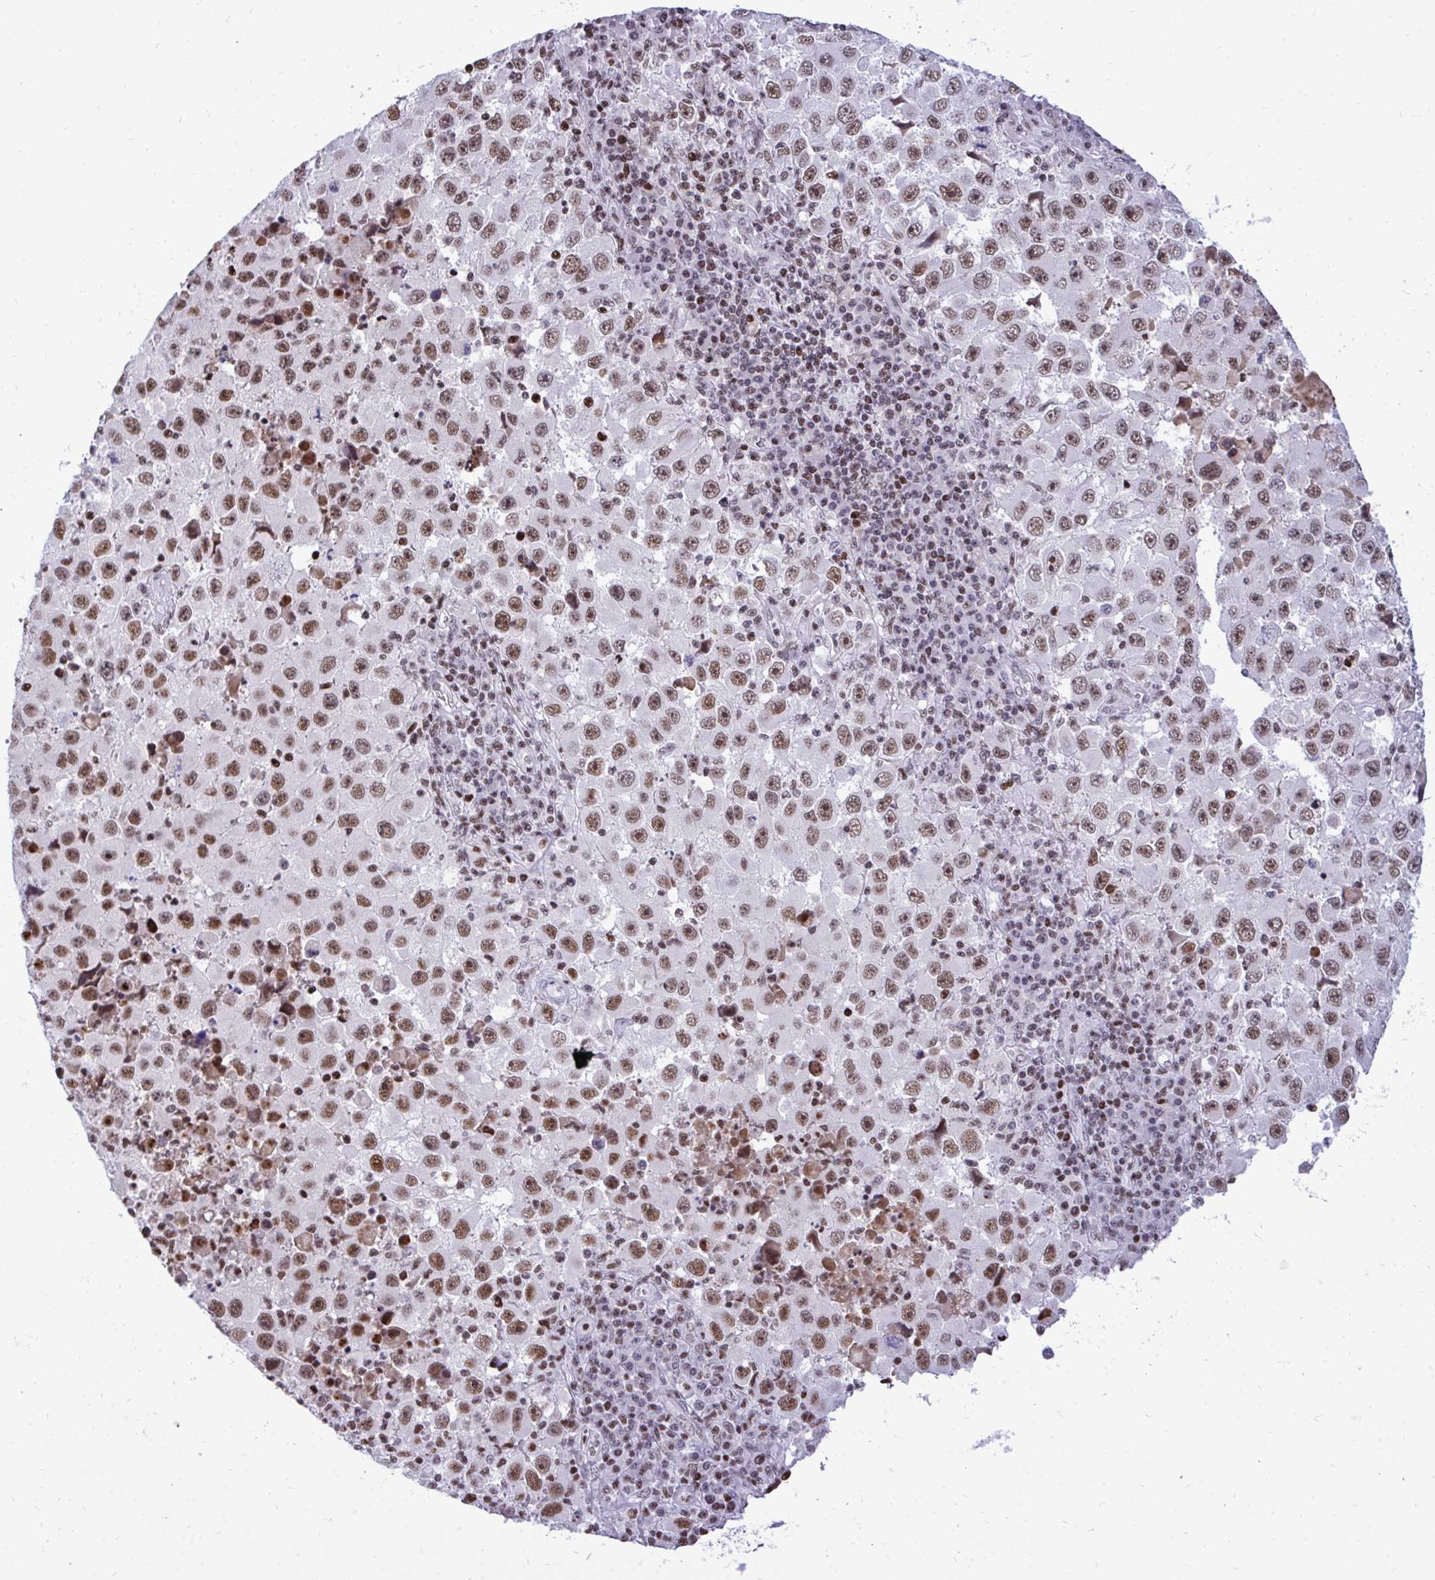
{"staining": {"intensity": "moderate", "quantity": ">75%", "location": "nuclear"}, "tissue": "melanoma", "cell_type": "Tumor cells", "image_type": "cancer", "snomed": [{"axis": "morphology", "description": "Malignant melanoma, Metastatic site"}, {"axis": "topography", "description": "Lymph node"}], "caption": "Immunohistochemical staining of human melanoma reveals moderate nuclear protein staining in approximately >75% of tumor cells.", "gene": "C14orf39", "patient": {"sex": "female", "age": 67}}